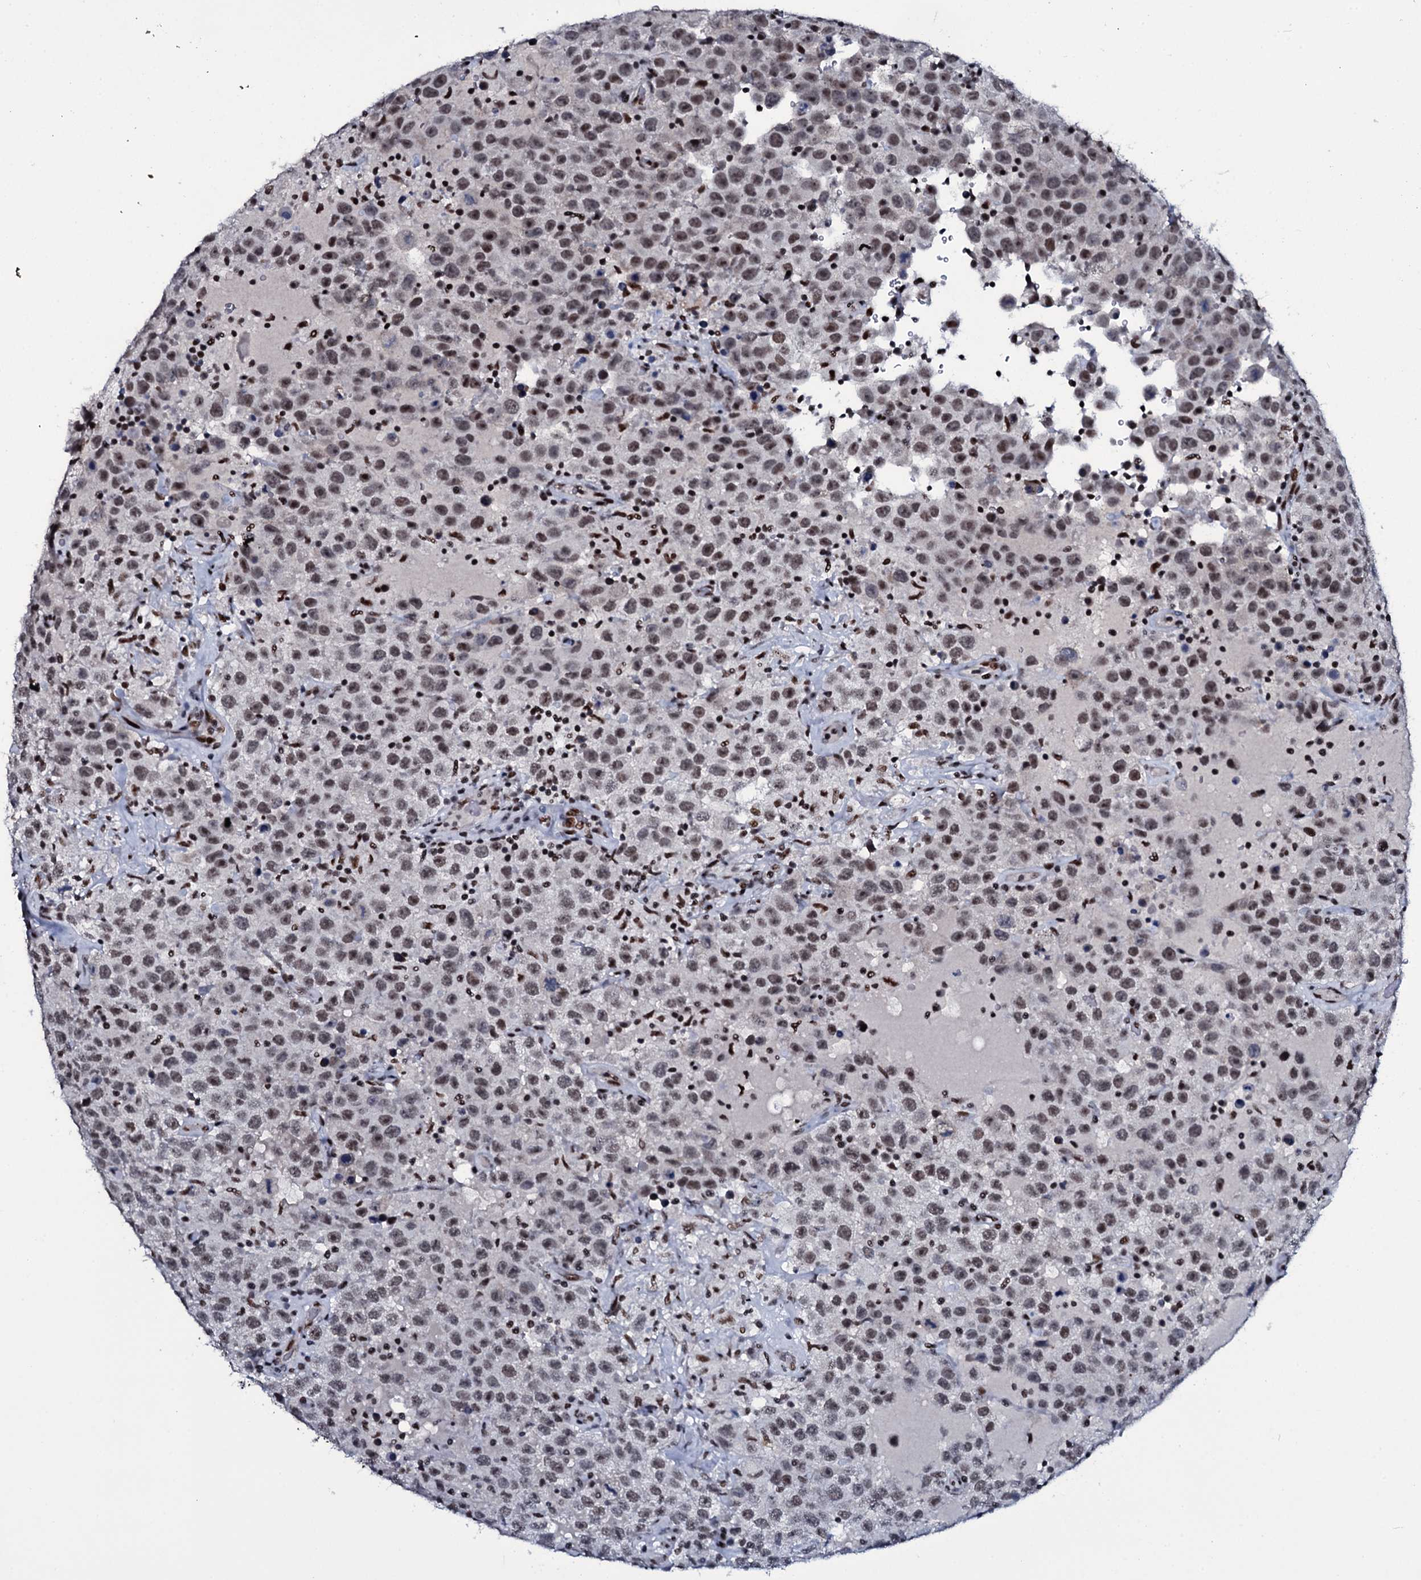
{"staining": {"intensity": "weak", "quantity": "25%-75%", "location": "nuclear"}, "tissue": "testis cancer", "cell_type": "Tumor cells", "image_type": "cancer", "snomed": [{"axis": "morphology", "description": "Seminoma, NOS"}, {"axis": "topography", "description": "Testis"}], "caption": "Protein staining by immunohistochemistry (IHC) demonstrates weak nuclear staining in about 25%-75% of tumor cells in seminoma (testis). (Brightfield microscopy of DAB IHC at high magnification).", "gene": "ZMIZ2", "patient": {"sex": "male", "age": 41}}